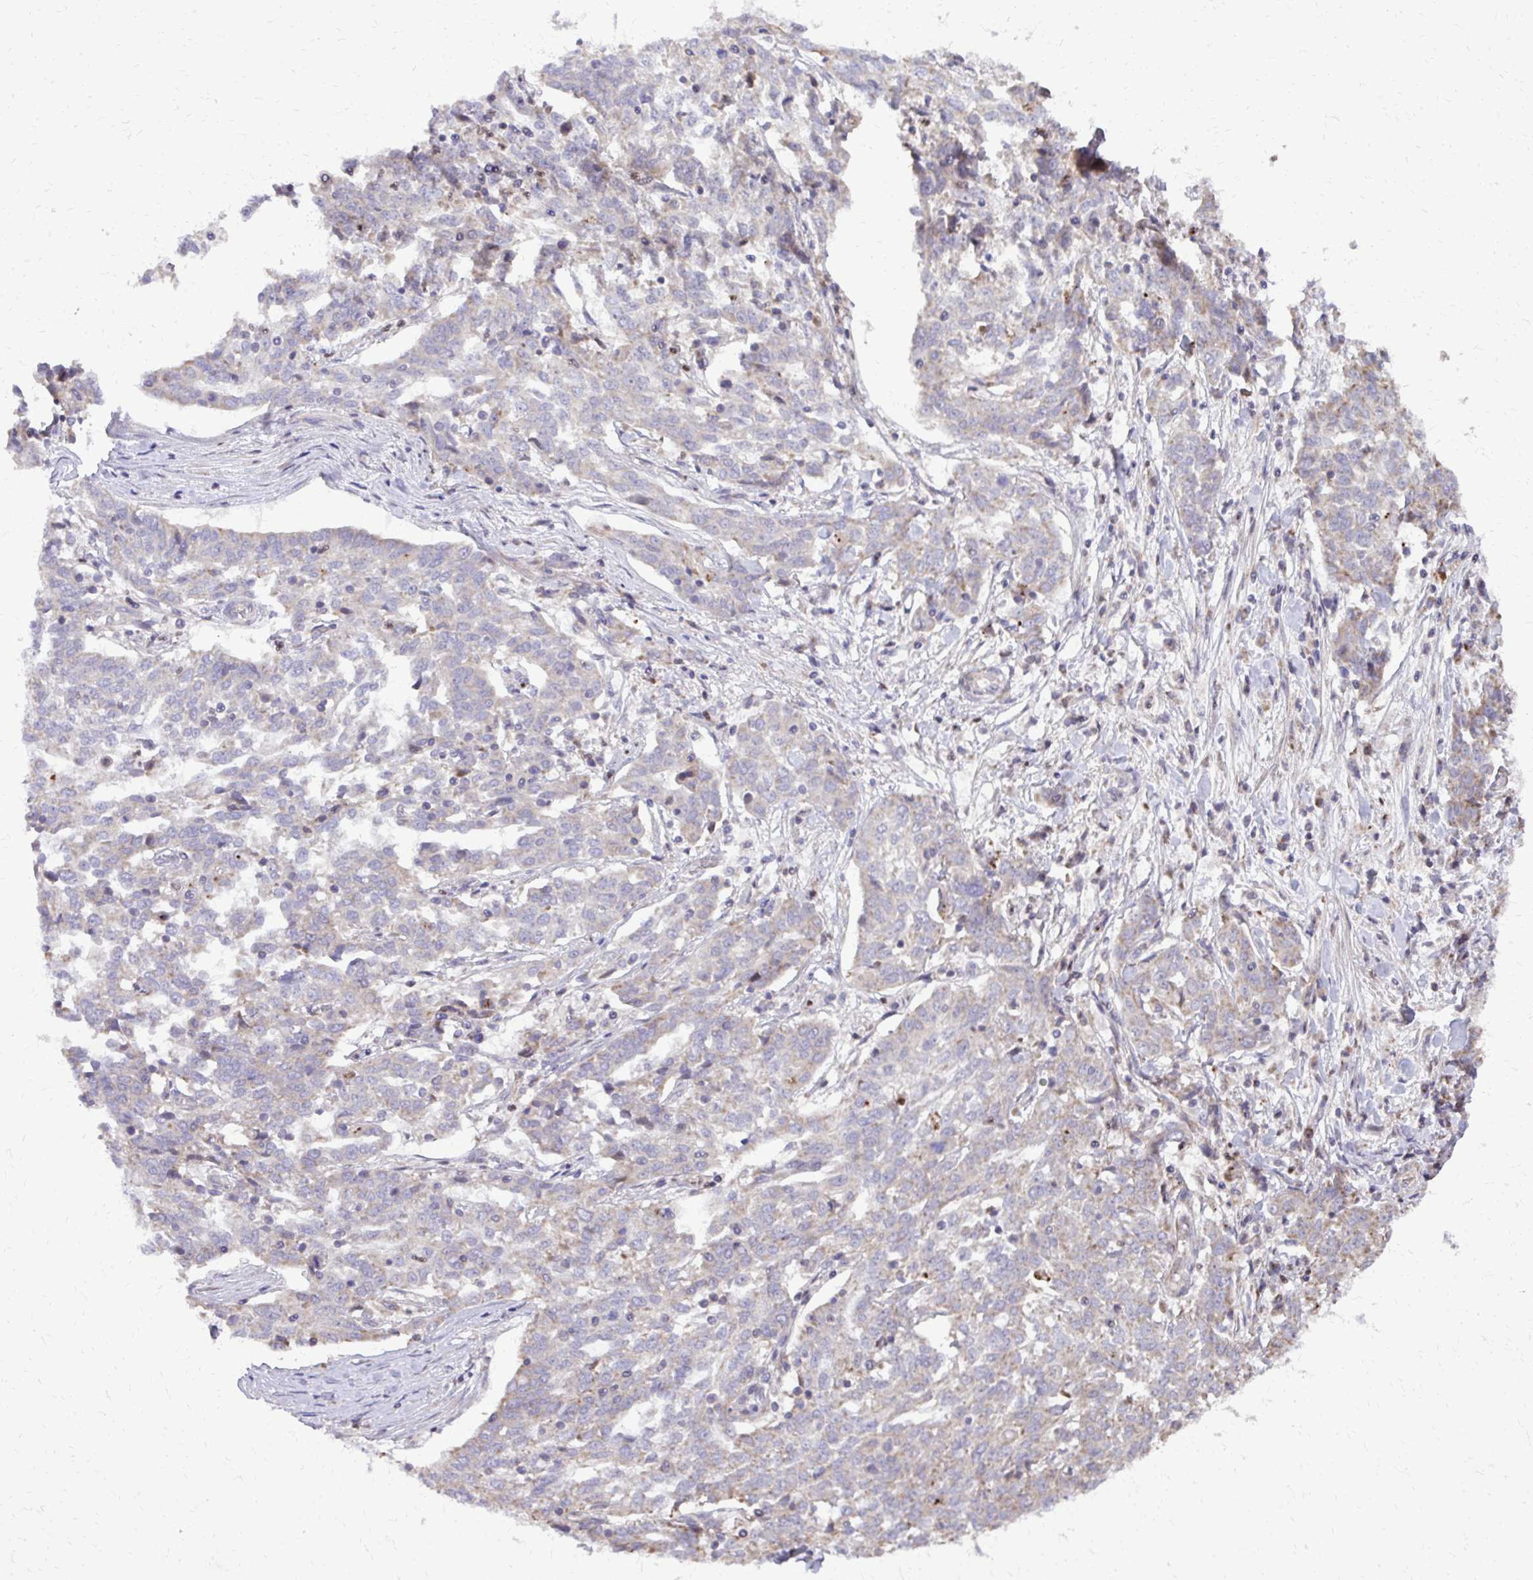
{"staining": {"intensity": "negative", "quantity": "none", "location": "none"}, "tissue": "ovarian cancer", "cell_type": "Tumor cells", "image_type": "cancer", "snomed": [{"axis": "morphology", "description": "Cystadenocarcinoma, serous, NOS"}, {"axis": "topography", "description": "Ovary"}], "caption": "An immunohistochemistry photomicrograph of serous cystadenocarcinoma (ovarian) is shown. There is no staining in tumor cells of serous cystadenocarcinoma (ovarian). The staining is performed using DAB (3,3'-diaminobenzidine) brown chromogen with nuclei counter-stained in using hematoxylin.", "gene": "ABCC3", "patient": {"sex": "female", "age": 67}}